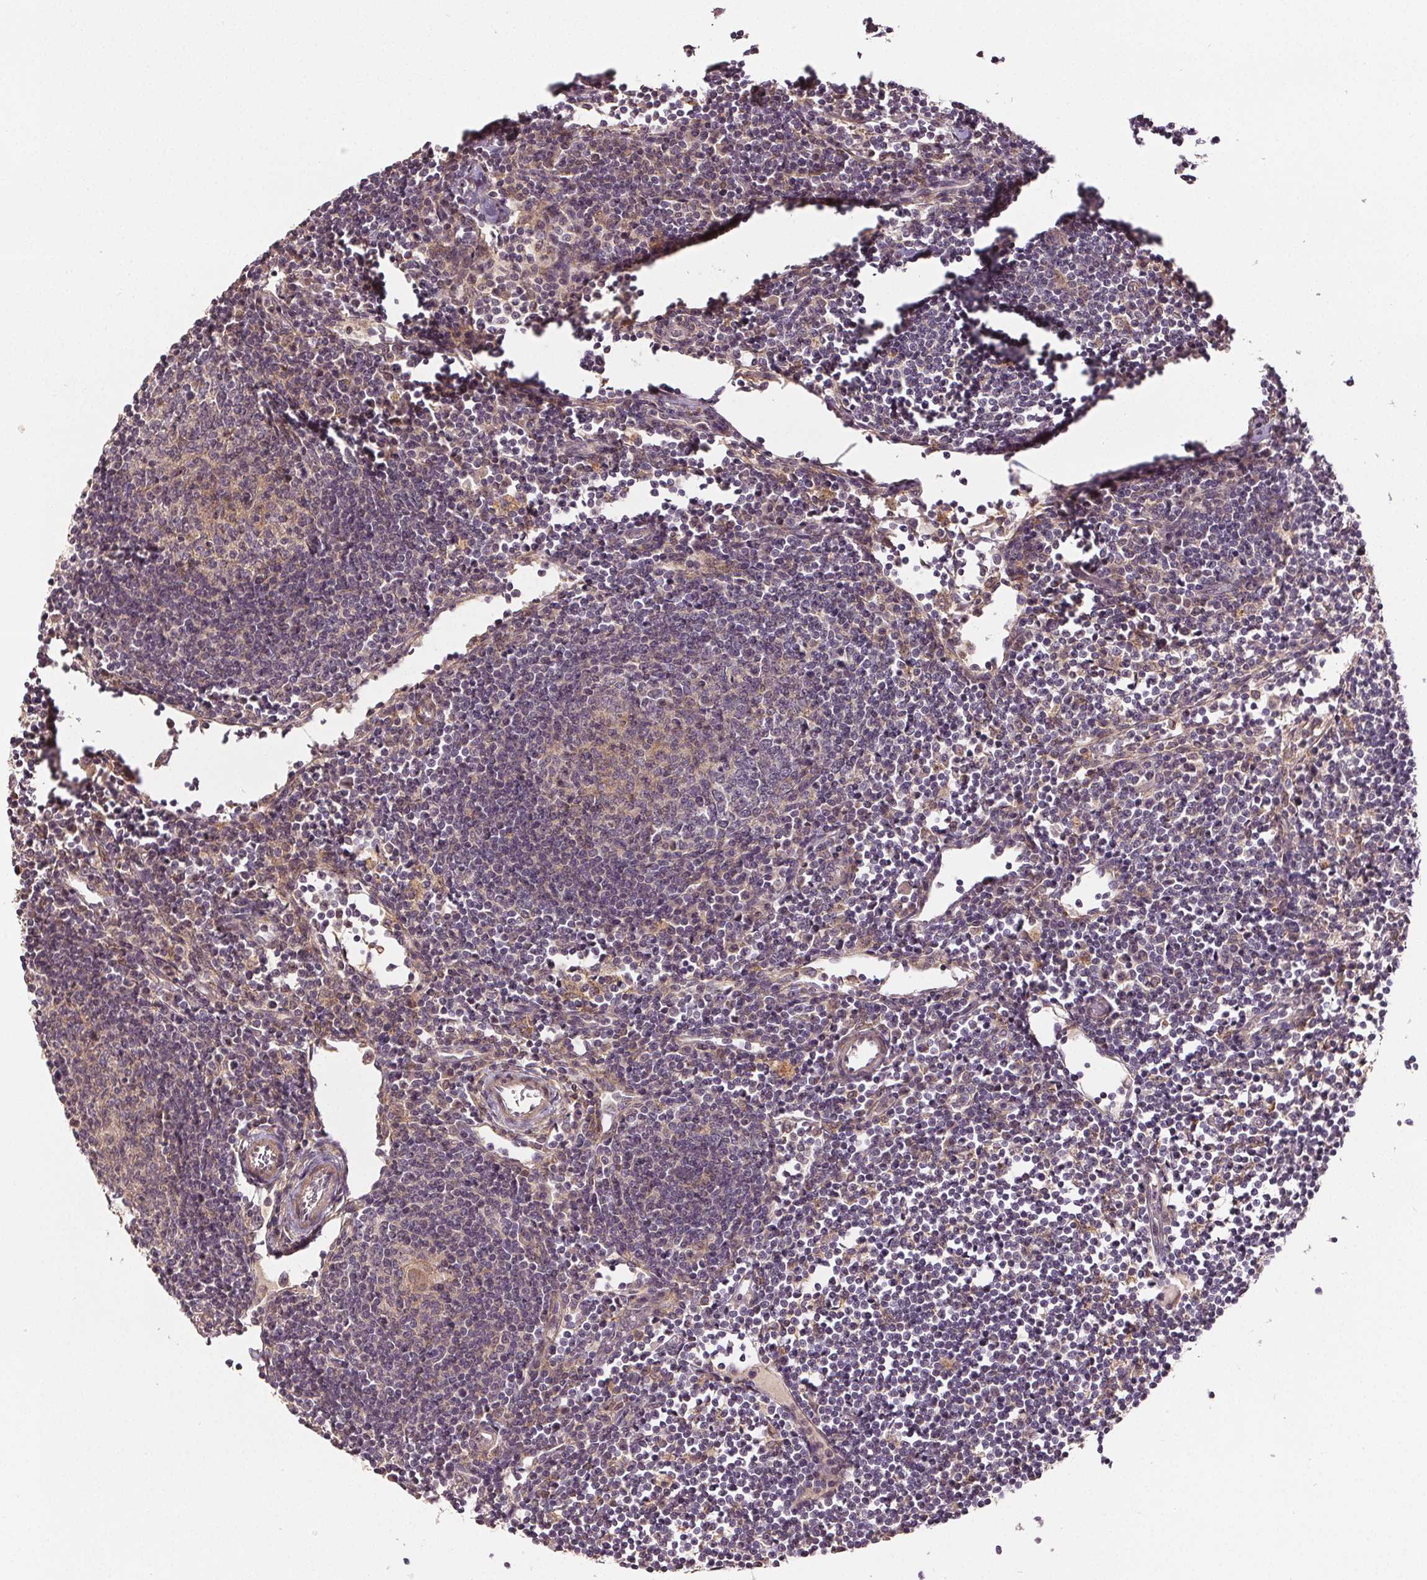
{"staining": {"intensity": "weak", "quantity": "<25%", "location": "cytoplasmic/membranous"}, "tissue": "lymph node", "cell_type": "Germinal center cells", "image_type": "normal", "snomed": [{"axis": "morphology", "description": "Normal tissue, NOS"}, {"axis": "topography", "description": "Lymph node"}], "caption": "A photomicrograph of lymph node stained for a protein shows no brown staining in germinal center cells.", "gene": "EPHB3", "patient": {"sex": "male", "age": 67}}